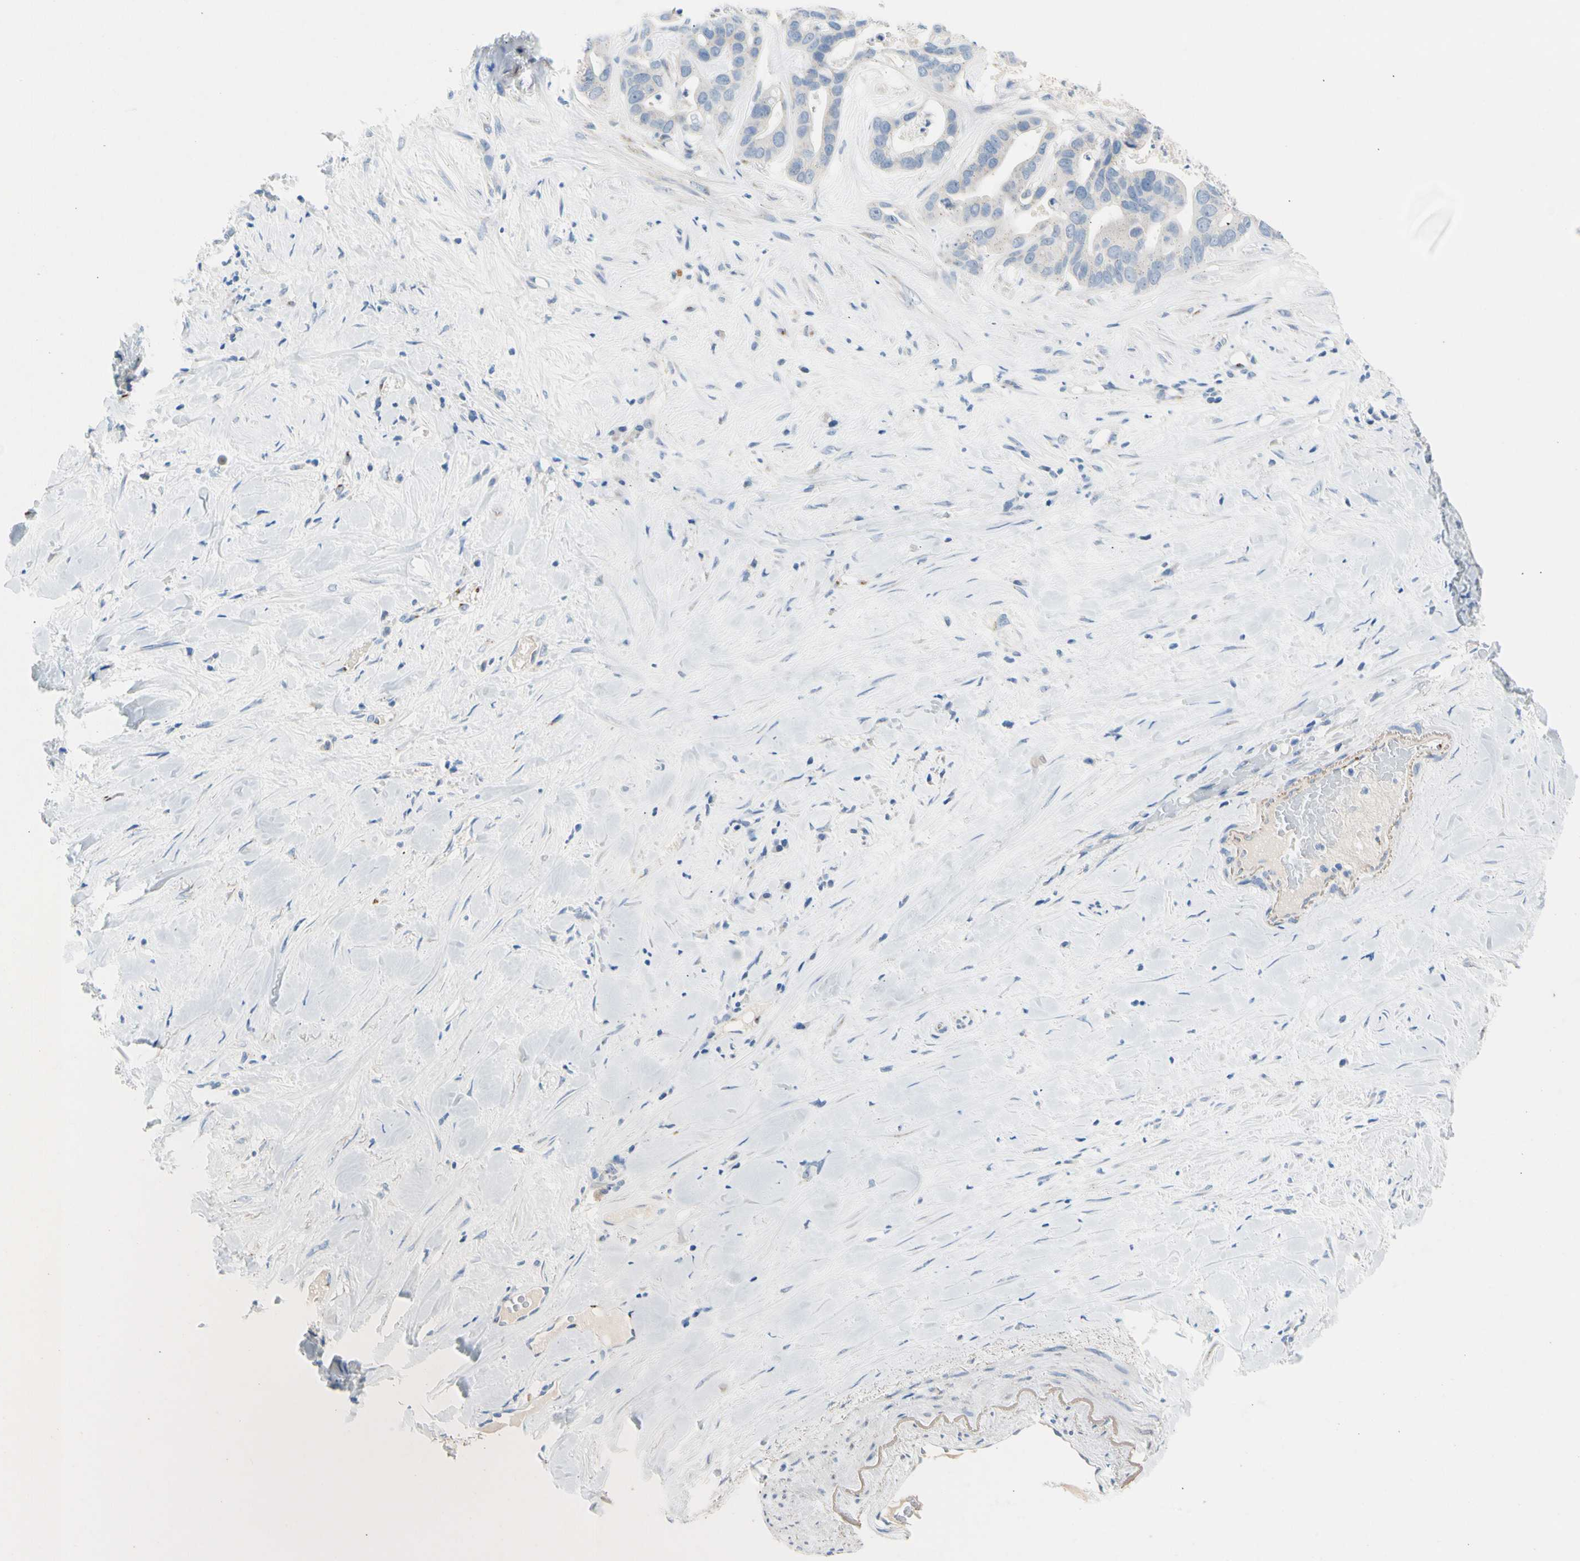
{"staining": {"intensity": "negative", "quantity": "none", "location": "none"}, "tissue": "liver cancer", "cell_type": "Tumor cells", "image_type": "cancer", "snomed": [{"axis": "morphology", "description": "Cholangiocarcinoma"}, {"axis": "topography", "description": "Liver"}], "caption": "Tumor cells are negative for brown protein staining in liver cancer. (Immunohistochemistry, brightfield microscopy, high magnification).", "gene": "GASK1B", "patient": {"sex": "female", "age": 65}}